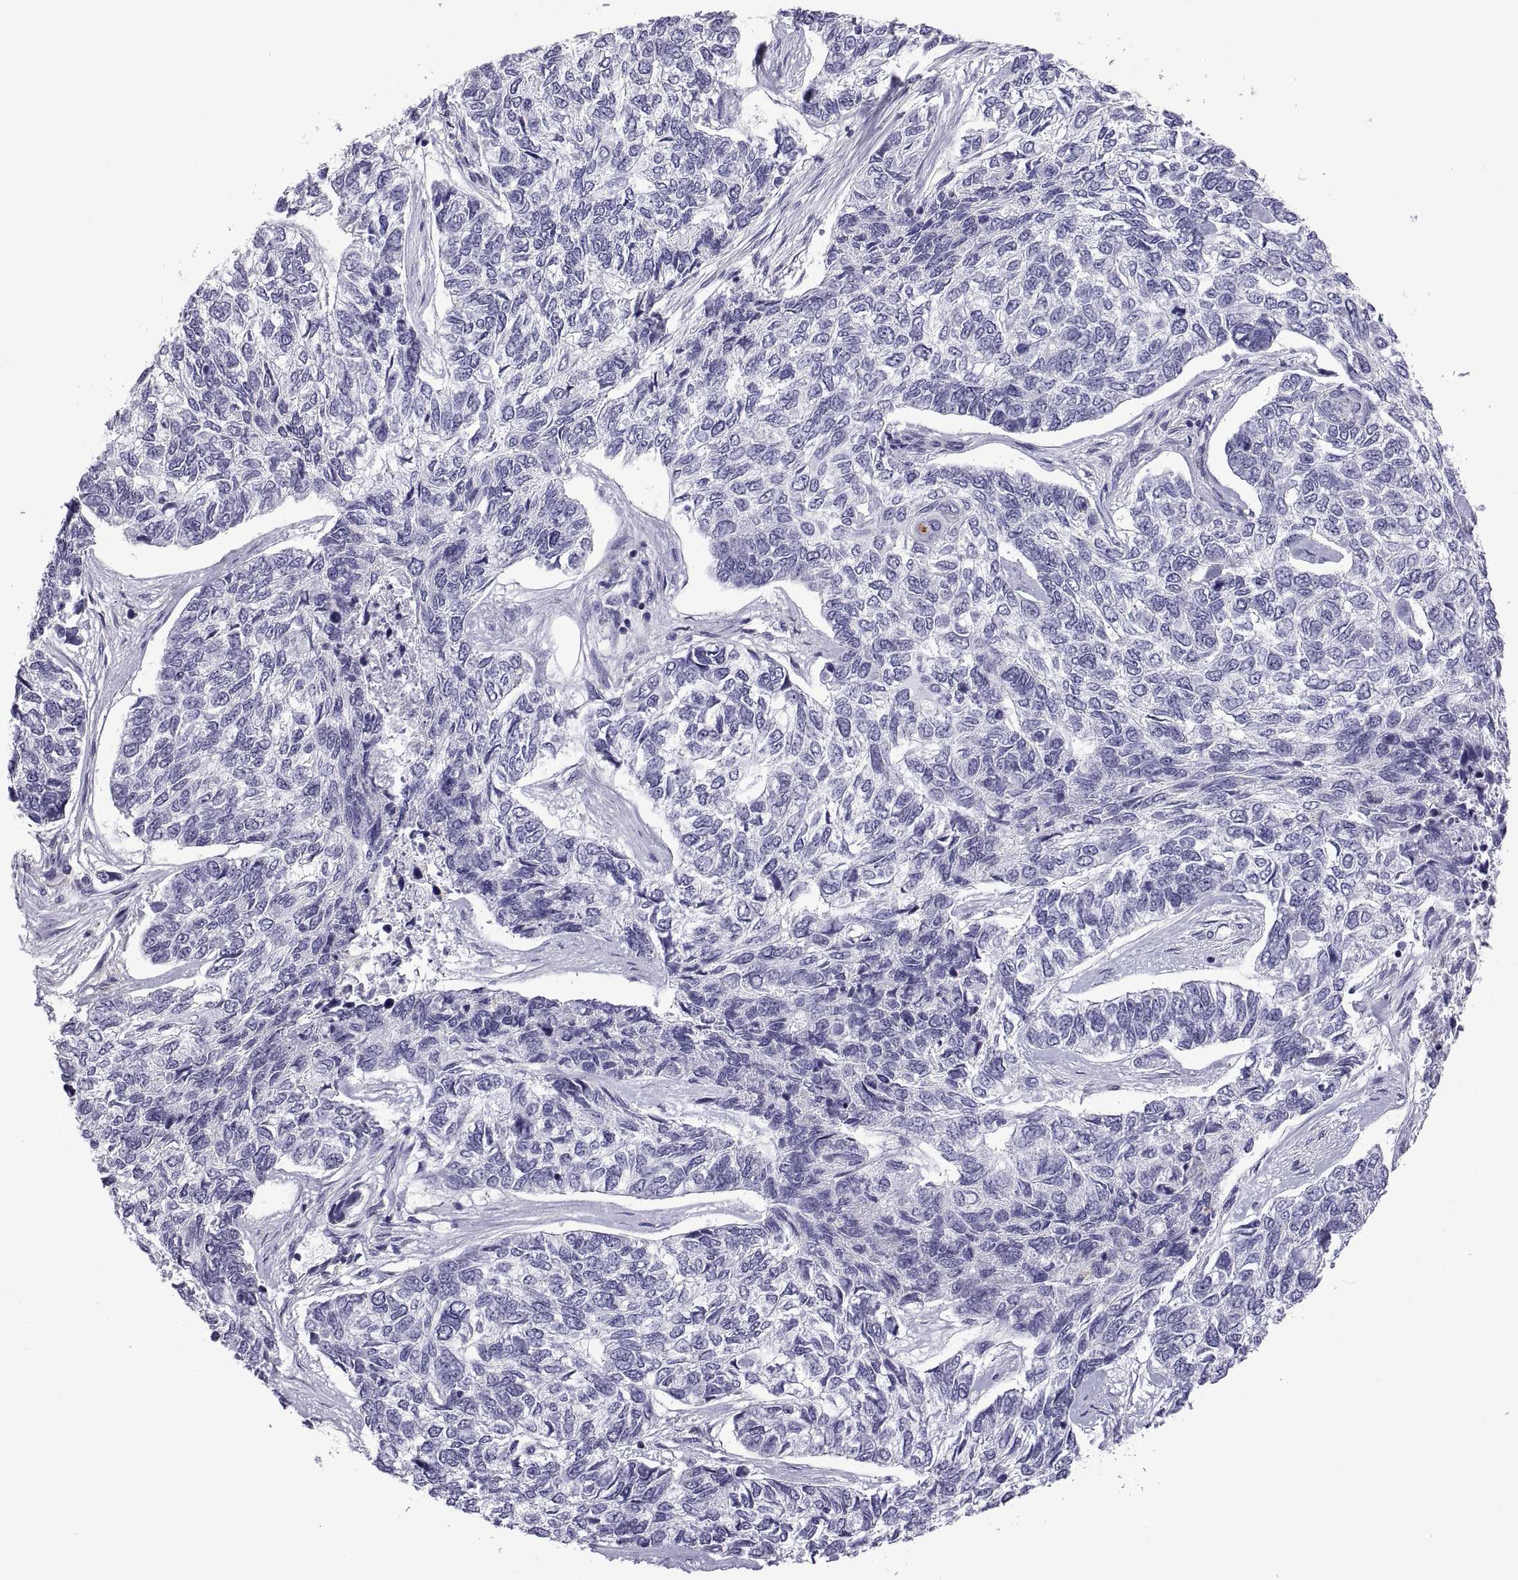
{"staining": {"intensity": "negative", "quantity": "none", "location": "none"}, "tissue": "skin cancer", "cell_type": "Tumor cells", "image_type": "cancer", "snomed": [{"axis": "morphology", "description": "Basal cell carcinoma"}, {"axis": "topography", "description": "Skin"}], "caption": "Tumor cells show no significant protein expression in skin cancer (basal cell carcinoma).", "gene": "RGS19", "patient": {"sex": "female", "age": 65}}